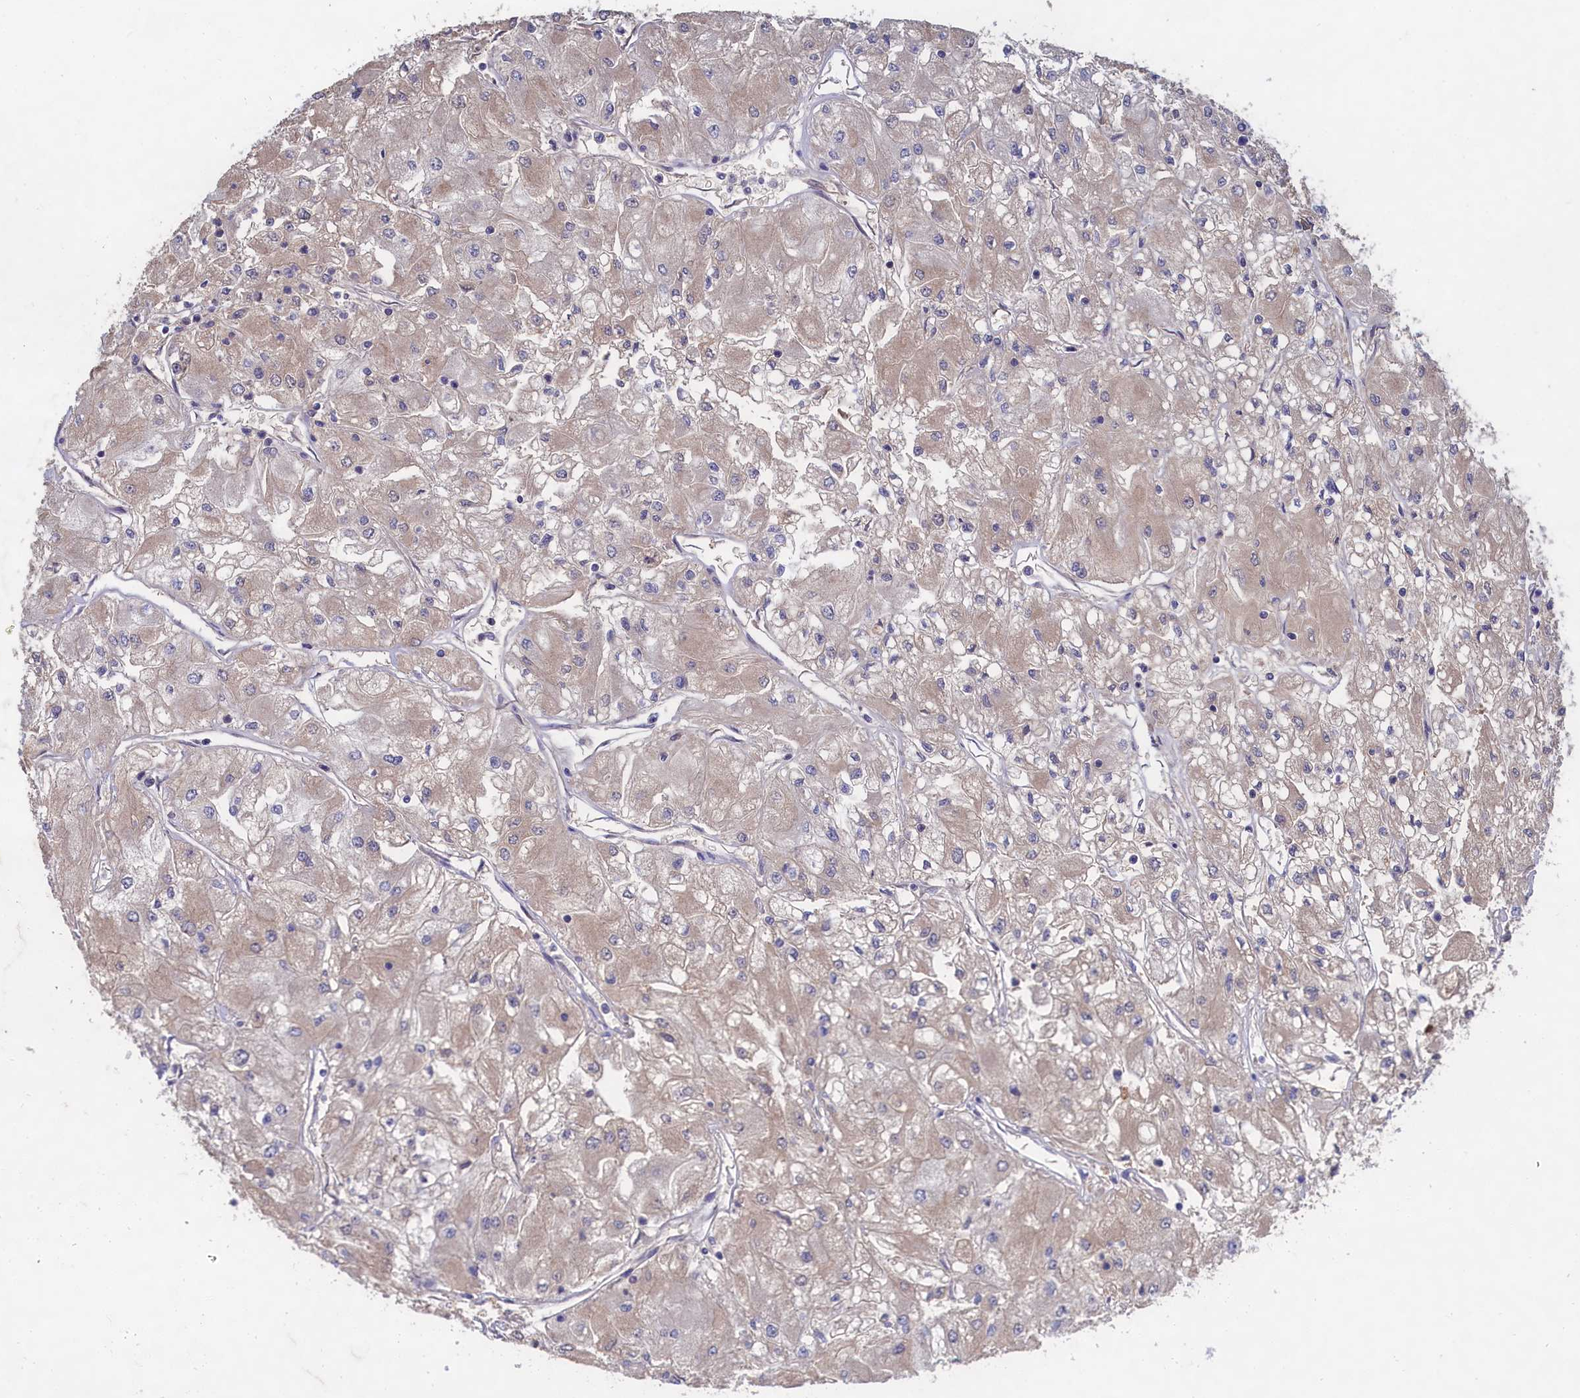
{"staining": {"intensity": "weak", "quantity": "25%-75%", "location": "cytoplasmic/membranous"}, "tissue": "renal cancer", "cell_type": "Tumor cells", "image_type": "cancer", "snomed": [{"axis": "morphology", "description": "Adenocarcinoma, NOS"}, {"axis": "topography", "description": "Kidney"}], "caption": "Tumor cells show low levels of weak cytoplasmic/membranous positivity in approximately 25%-75% of cells in human adenocarcinoma (renal). The protein of interest is stained brown, and the nuclei are stained in blue (DAB IHC with brightfield microscopy, high magnification).", "gene": "CELF5", "patient": {"sex": "male", "age": 80}}